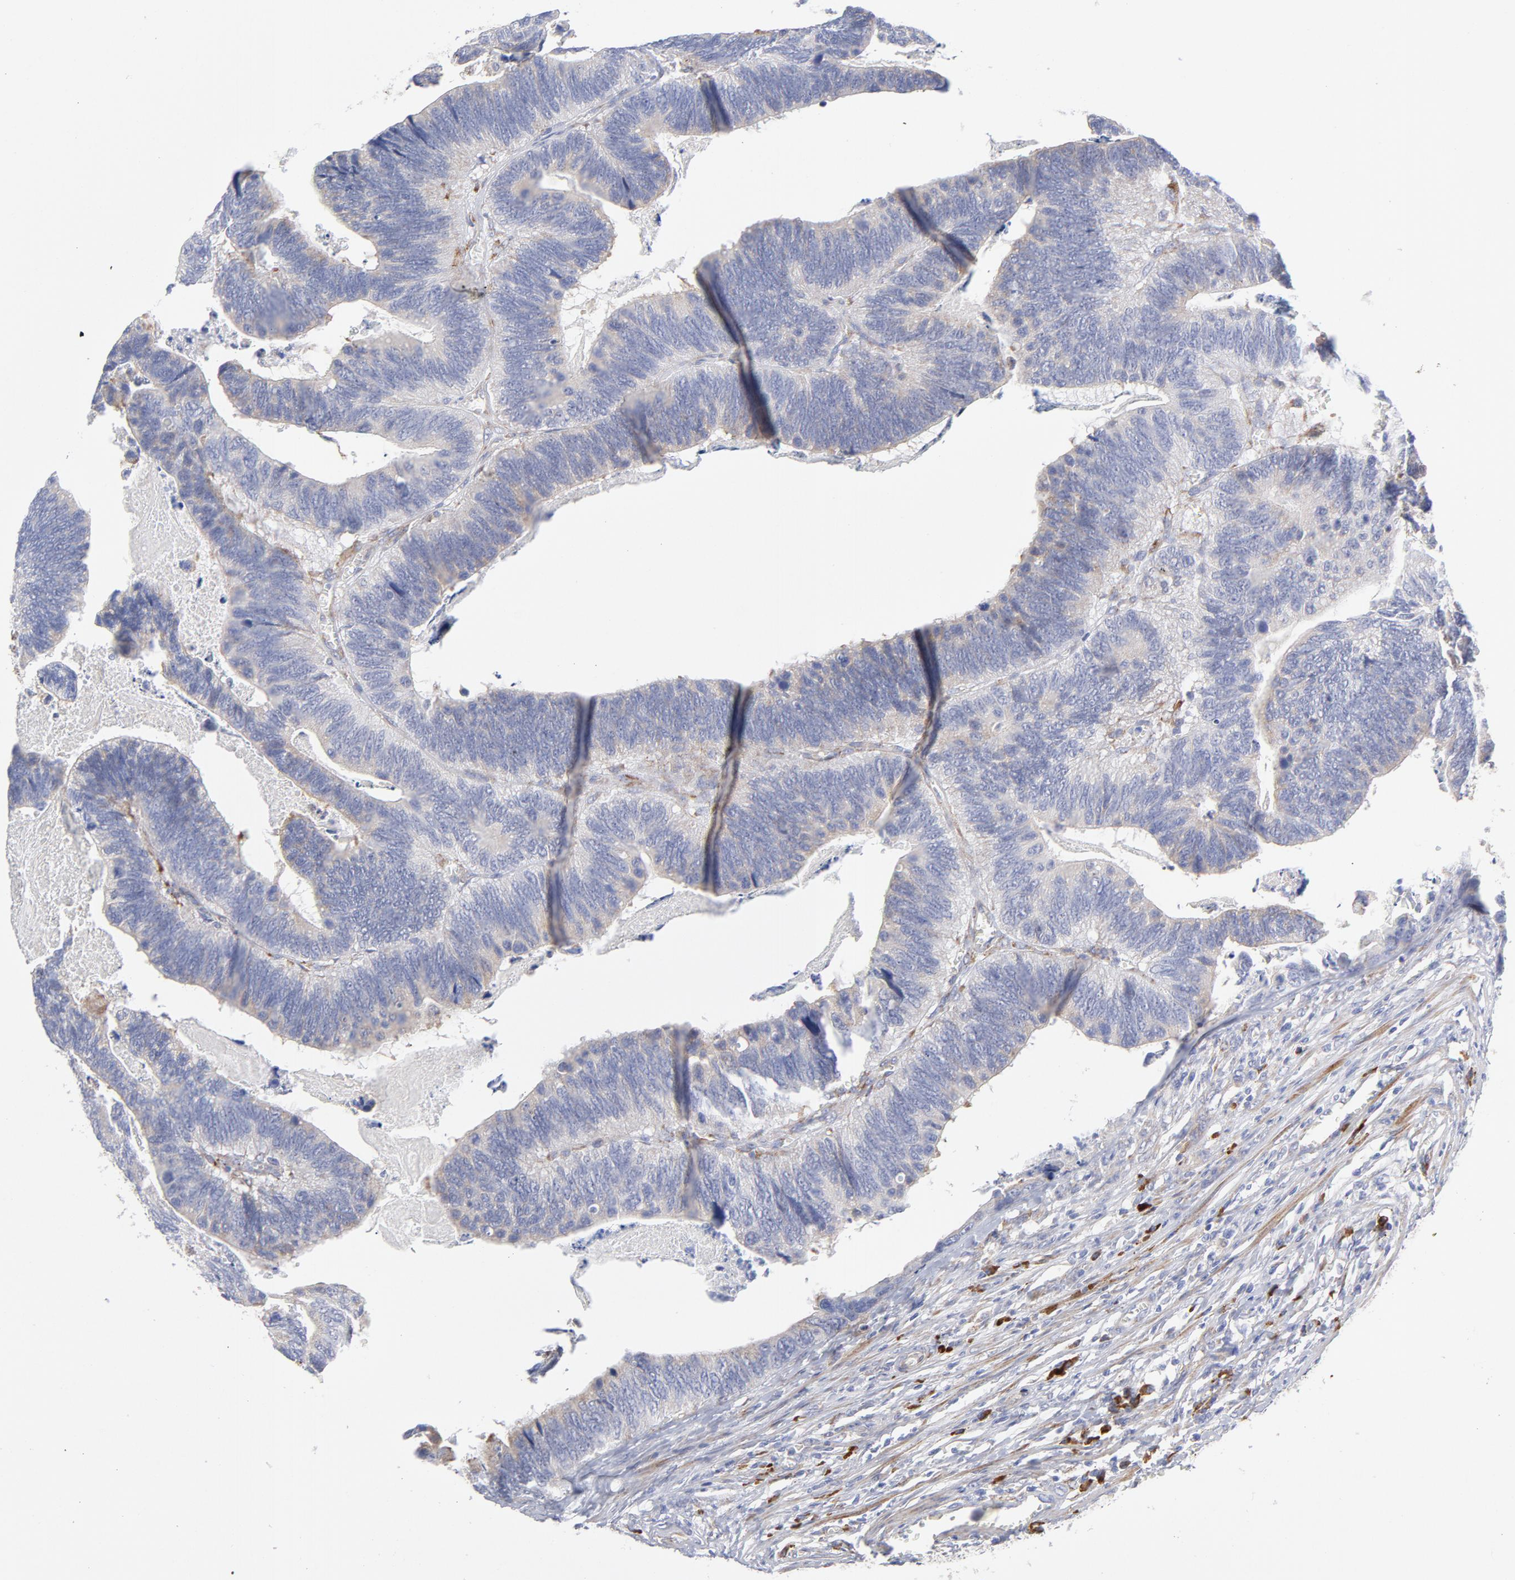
{"staining": {"intensity": "weak", "quantity": ">75%", "location": "cytoplasmic/membranous"}, "tissue": "colorectal cancer", "cell_type": "Tumor cells", "image_type": "cancer", "snomed": [{"axis": "morphology", "description": "Adenocarcinoma, NOS"}, {"axis": "topography", "description": "Colon"}], "caption": "Immunohistochemistry of colorectal cancer exhibits low levels of weak cytoplasmic/membranous staining in approximately >75% of tumor cells.", "gene": "RAPGEF3", "patient": {"sex": "male", "age": 72}}